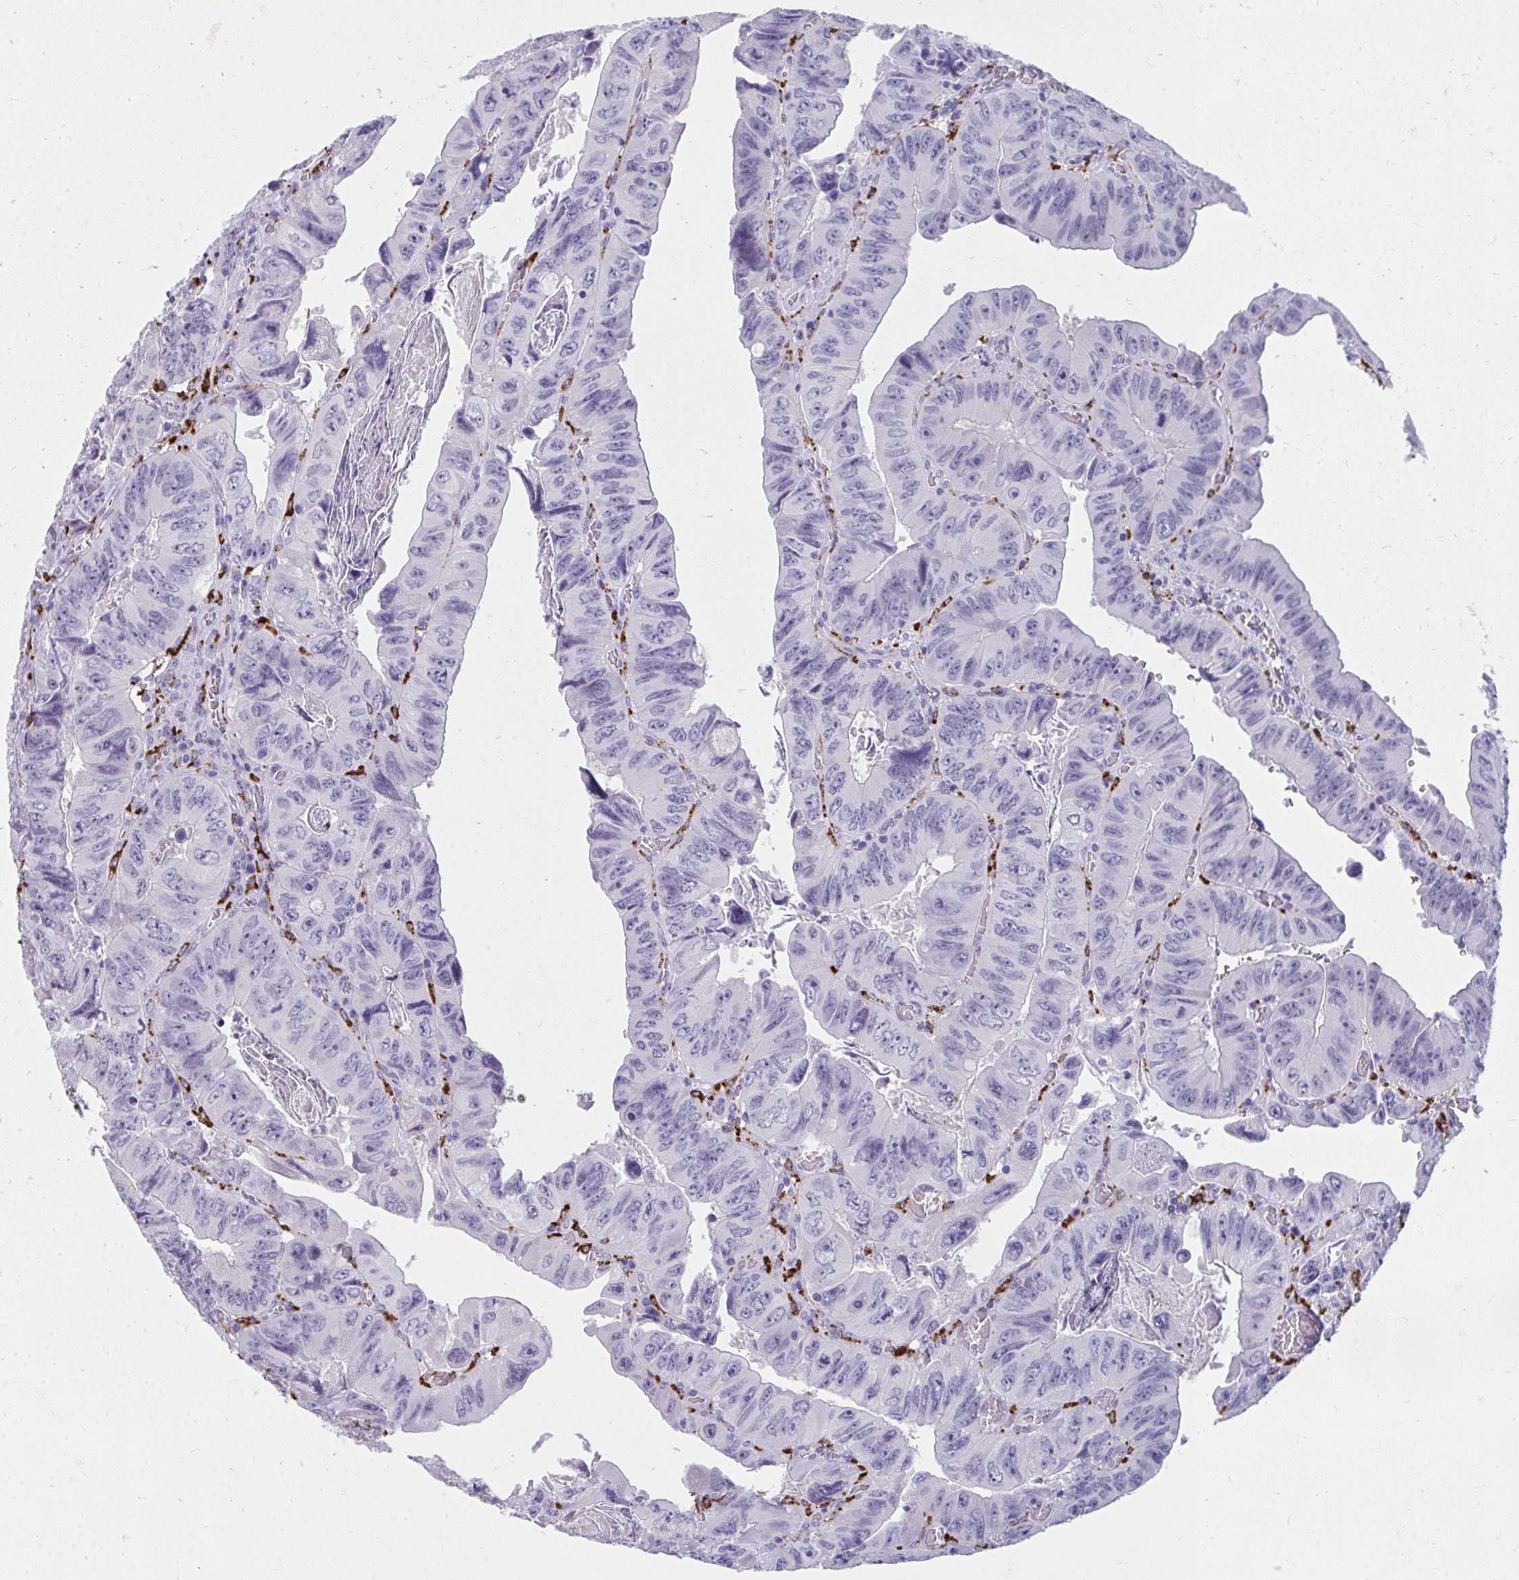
{"staining": {"intensity": "negative", "quantity": "none", "location": "none"}, "tissue": "colorectal cancer", "cell_type": "Tumor cells", "image_type": "cancer", "snomed": [{"axis": "morphology", "description": "Adenocarcinoma, NOS"}, {"axis": "topography", "description": "Colon"}], "caption": "A photomicrograph of human adenocarcinoma (colorectal) is negative for staining in tumor cells.", "gene": "CD163", "patient": {"sex": "female", "age": 84}}